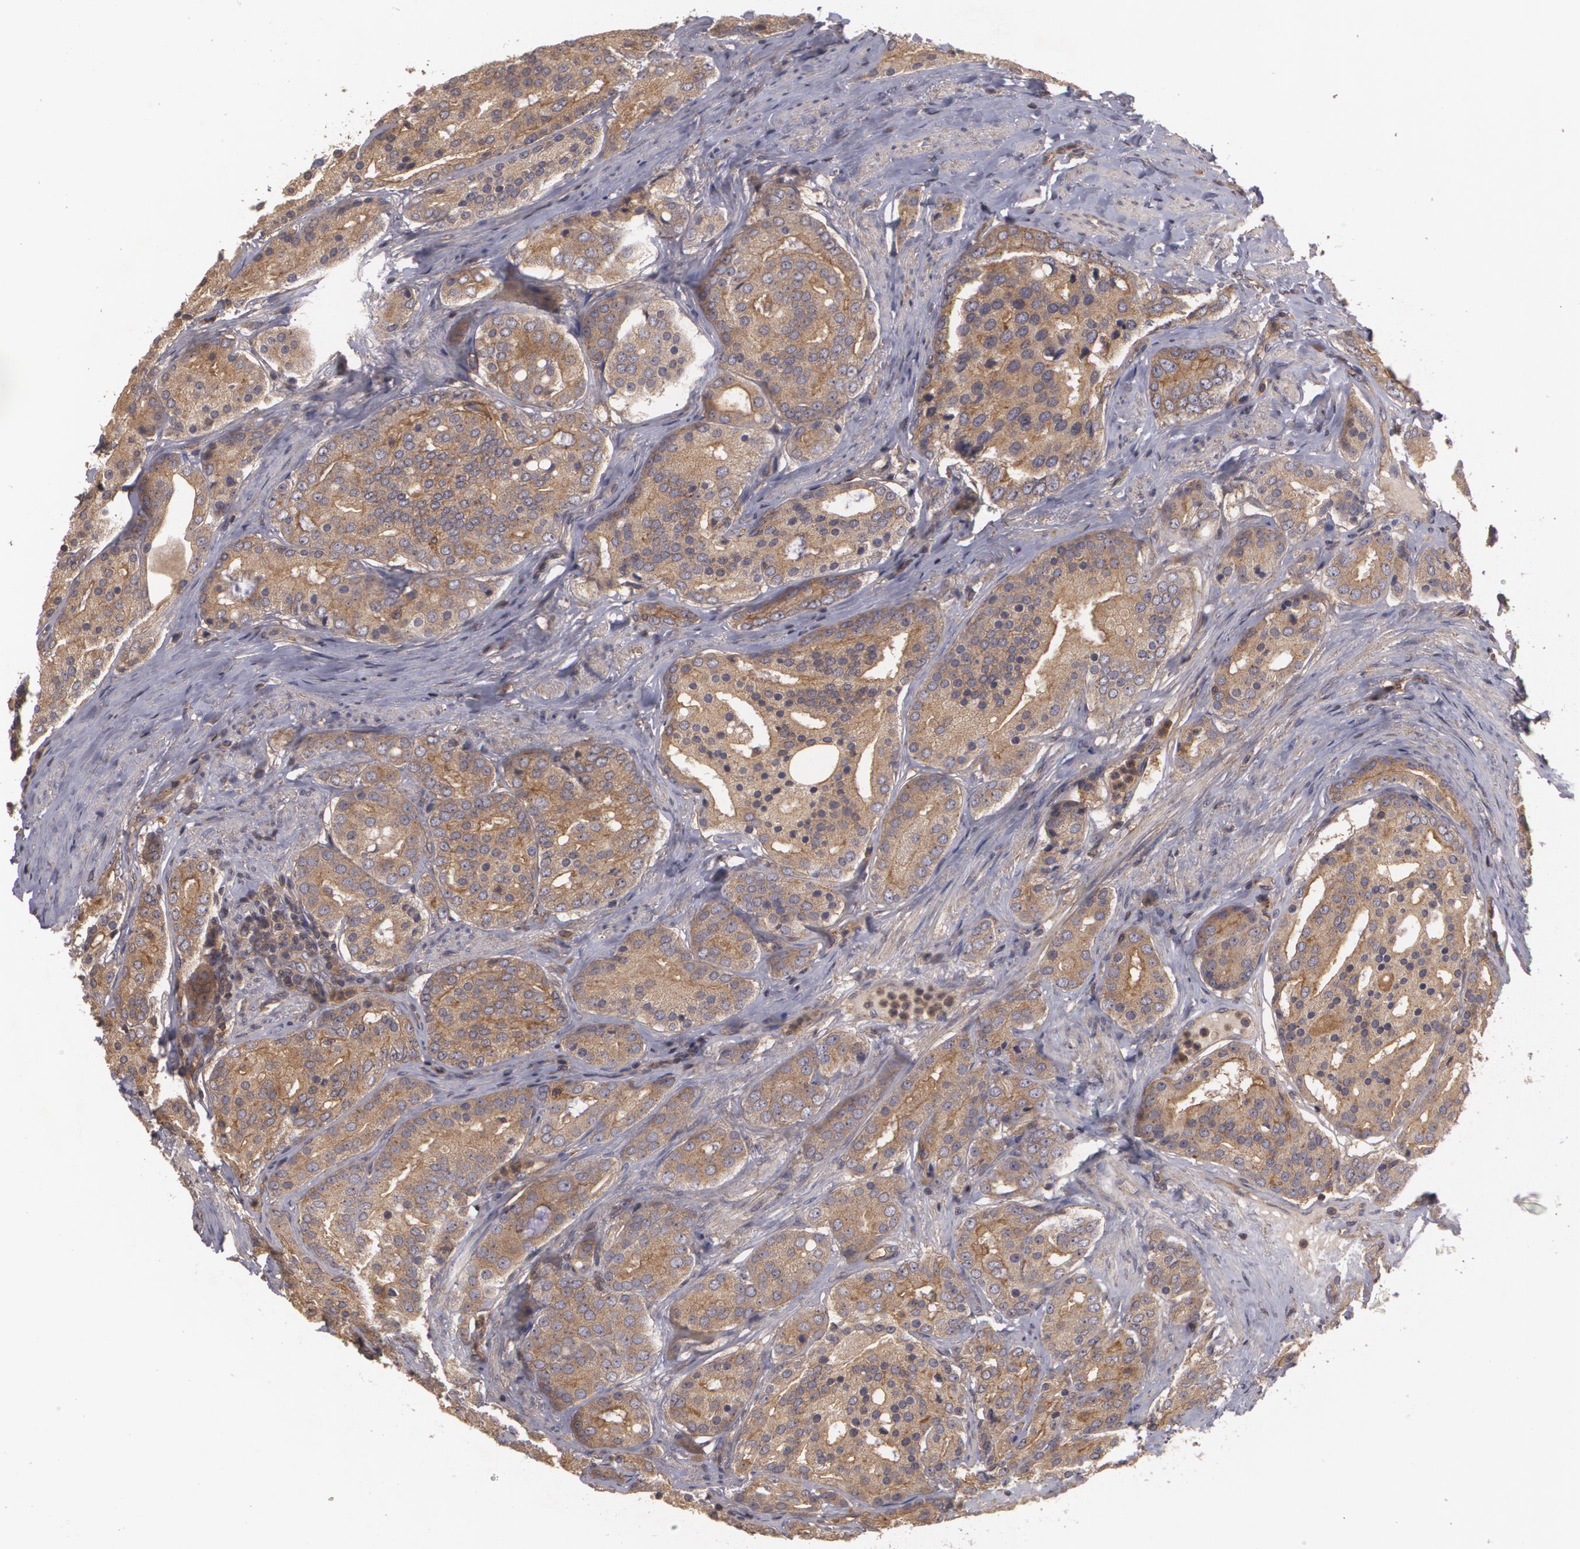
{"staining": {"intensity": "moderate", "quantity": ">75%", "location": "cytoplasmic/membranous"}, "tissue": "prostate cancer", "cell_type": "Tumor cells", "image_type": "cancer", "snomed": [{"axis": "morphology", "description": "Adenocarcinoma, High grade"}, {"axis": "topography", "description": "Prostate"}], "caption": "Immunohistochemistry (IHC) of prostate high-grade adenocarcinoma demonstrates medium levels of moderate cytoplasmic/membranous positivity in about >75% of tumor cells.", "gene": "HRAS", "patient": {"sex": "male", "age": 64}}